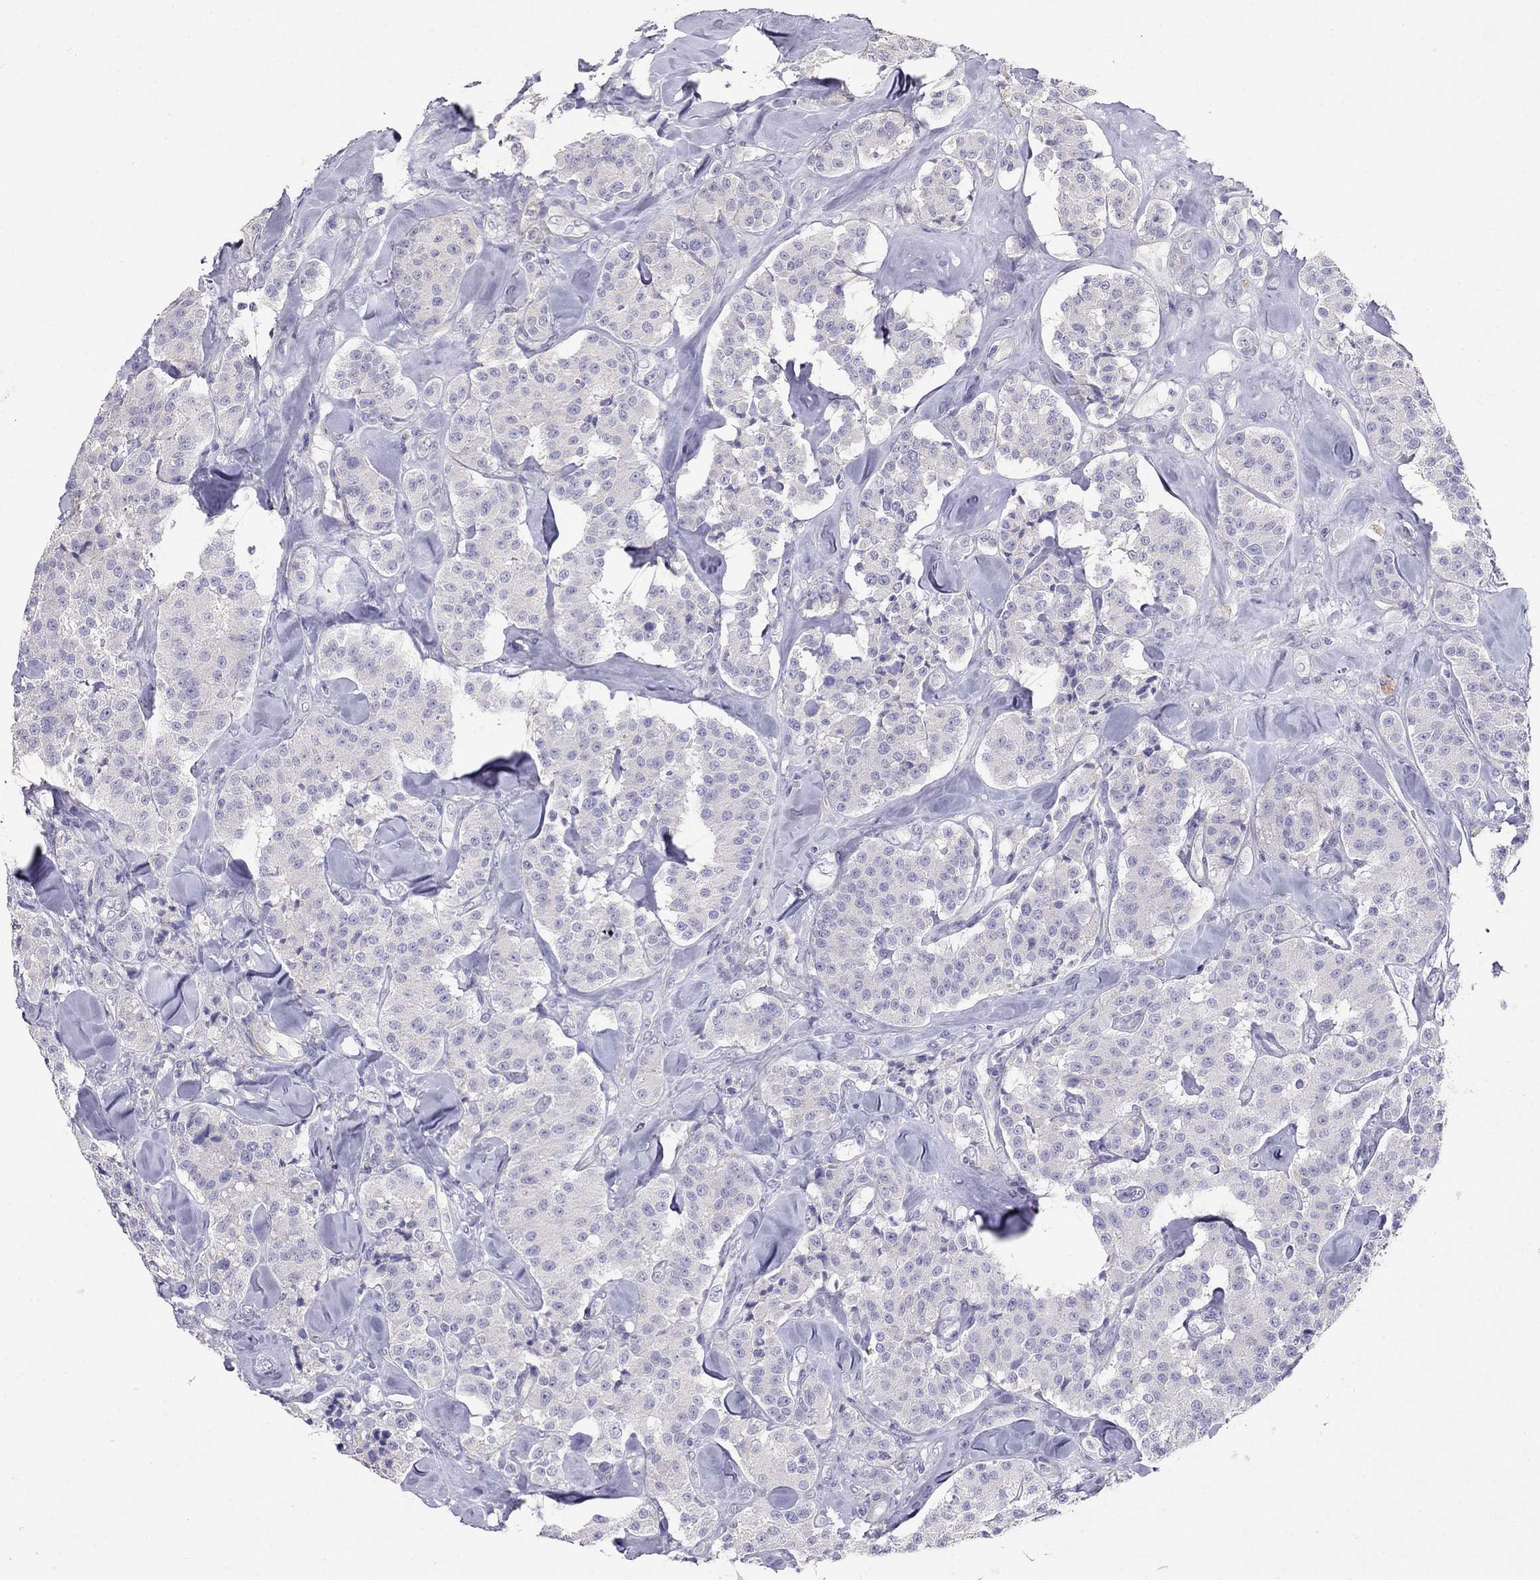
{"staining": {"intensity": "negative", "quantity": "none", "location": "none"}, "tissue": "carcinoid", "cell_type": "Tumor cells", "image_type": "cancer", "snomed": [{"axis": "morphology", "description": "Carcinoid, malignant, NOS"}, {"axis": "topography", "description": "Pancreas"}], "caption": "An immunohistochemistry (IHC) micrograph of carcinoid (malignant) is shown. There is no staining in tumor cells of carcinoid (malignant).", "gene": "LY6H", "patient": {"sex": "male", "age": 41}}